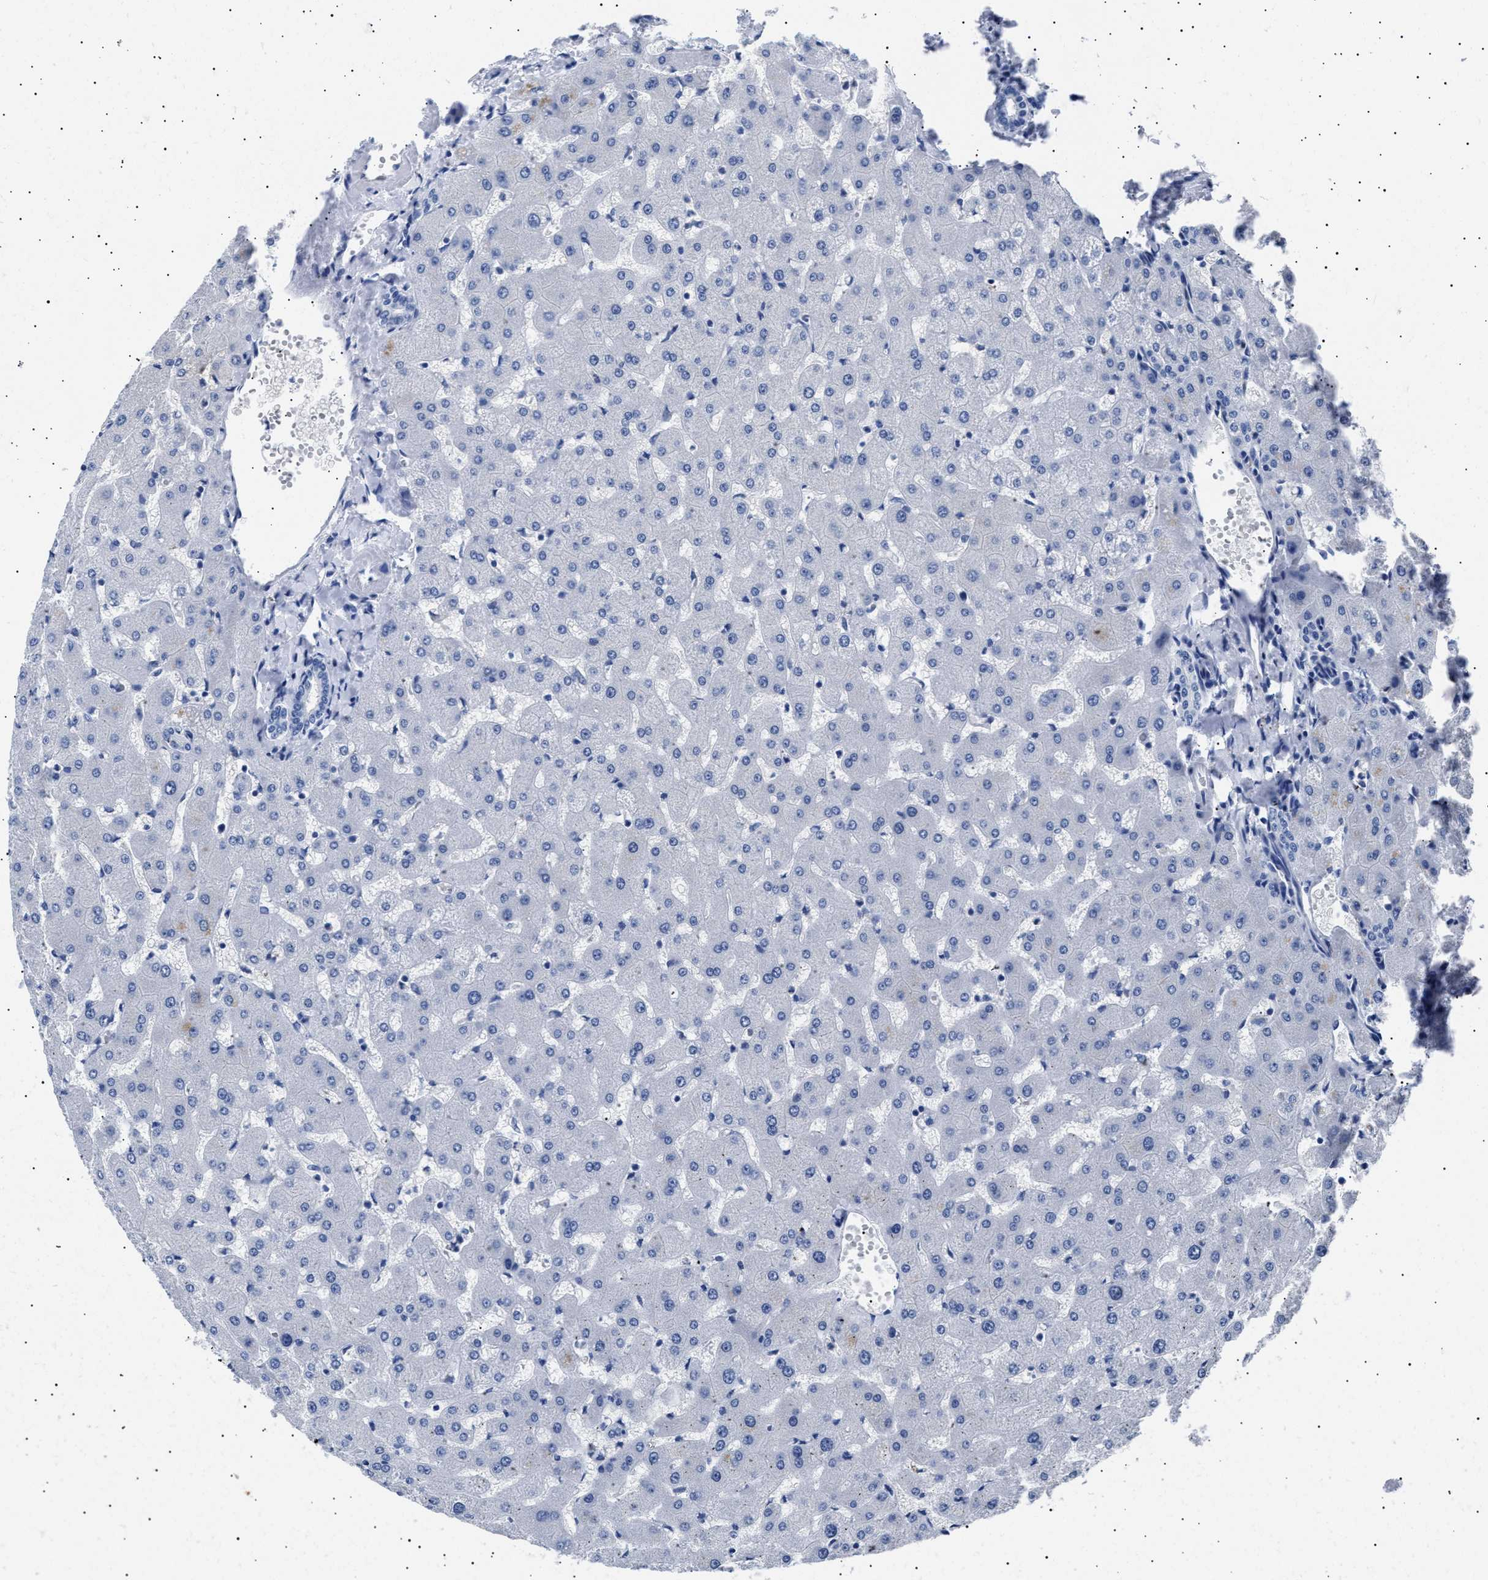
{"staining": {"intensity": "negative", "quantity": "none", "location": "none"}, "tissue": "liver", "cell_type": "Cholangiocytes", "image_type": "normal", "snomed": [{"axis": "morphology", "description": "Normal tissue, NOS"}, {"axis": "topography", "description": "Liver"}], "caption": "Cholangiocytes are negative for protein expression in unremarkable human liver.", "gene": "HEMGN", "patient": {"sex": "female", "age": 63}}